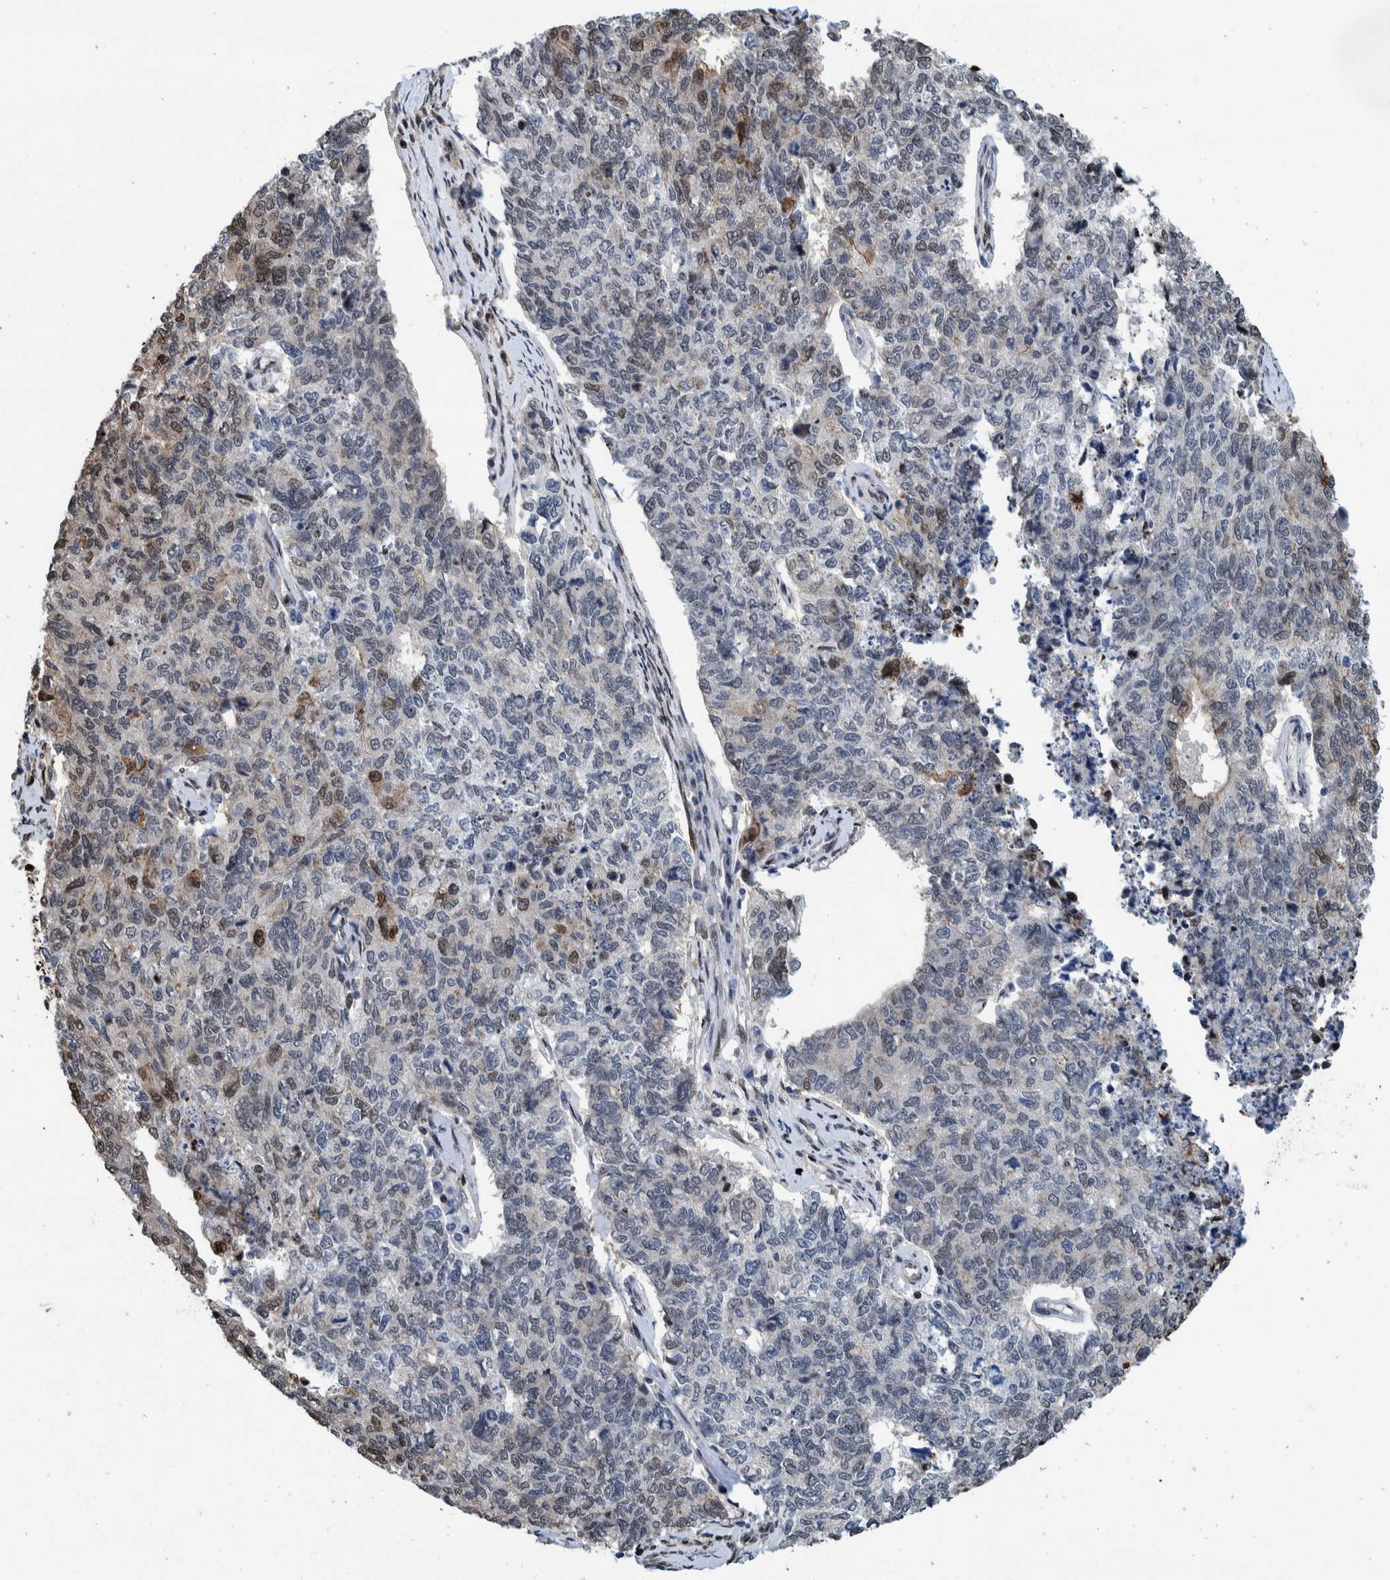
{"staining": {"intensity": "strong", "quantity": "<25%", "location": "nuclear"}, "tissue": "cervical cancer", "cell_type": "Tumor cells", "image_type": "cancer", "snomed": [{"axis": "morphology", "description": "Squamous cell carcinoma, NOS"}, {"axis": "topography", "description": "Cervix"}], "caption": "Human cervical cancer (squamous cell carcinoma) stained with a protein marker reveals strong staining in tumor cells.", "gene": "HEATR9", "patient": {"sex": "female", "age": 63}}